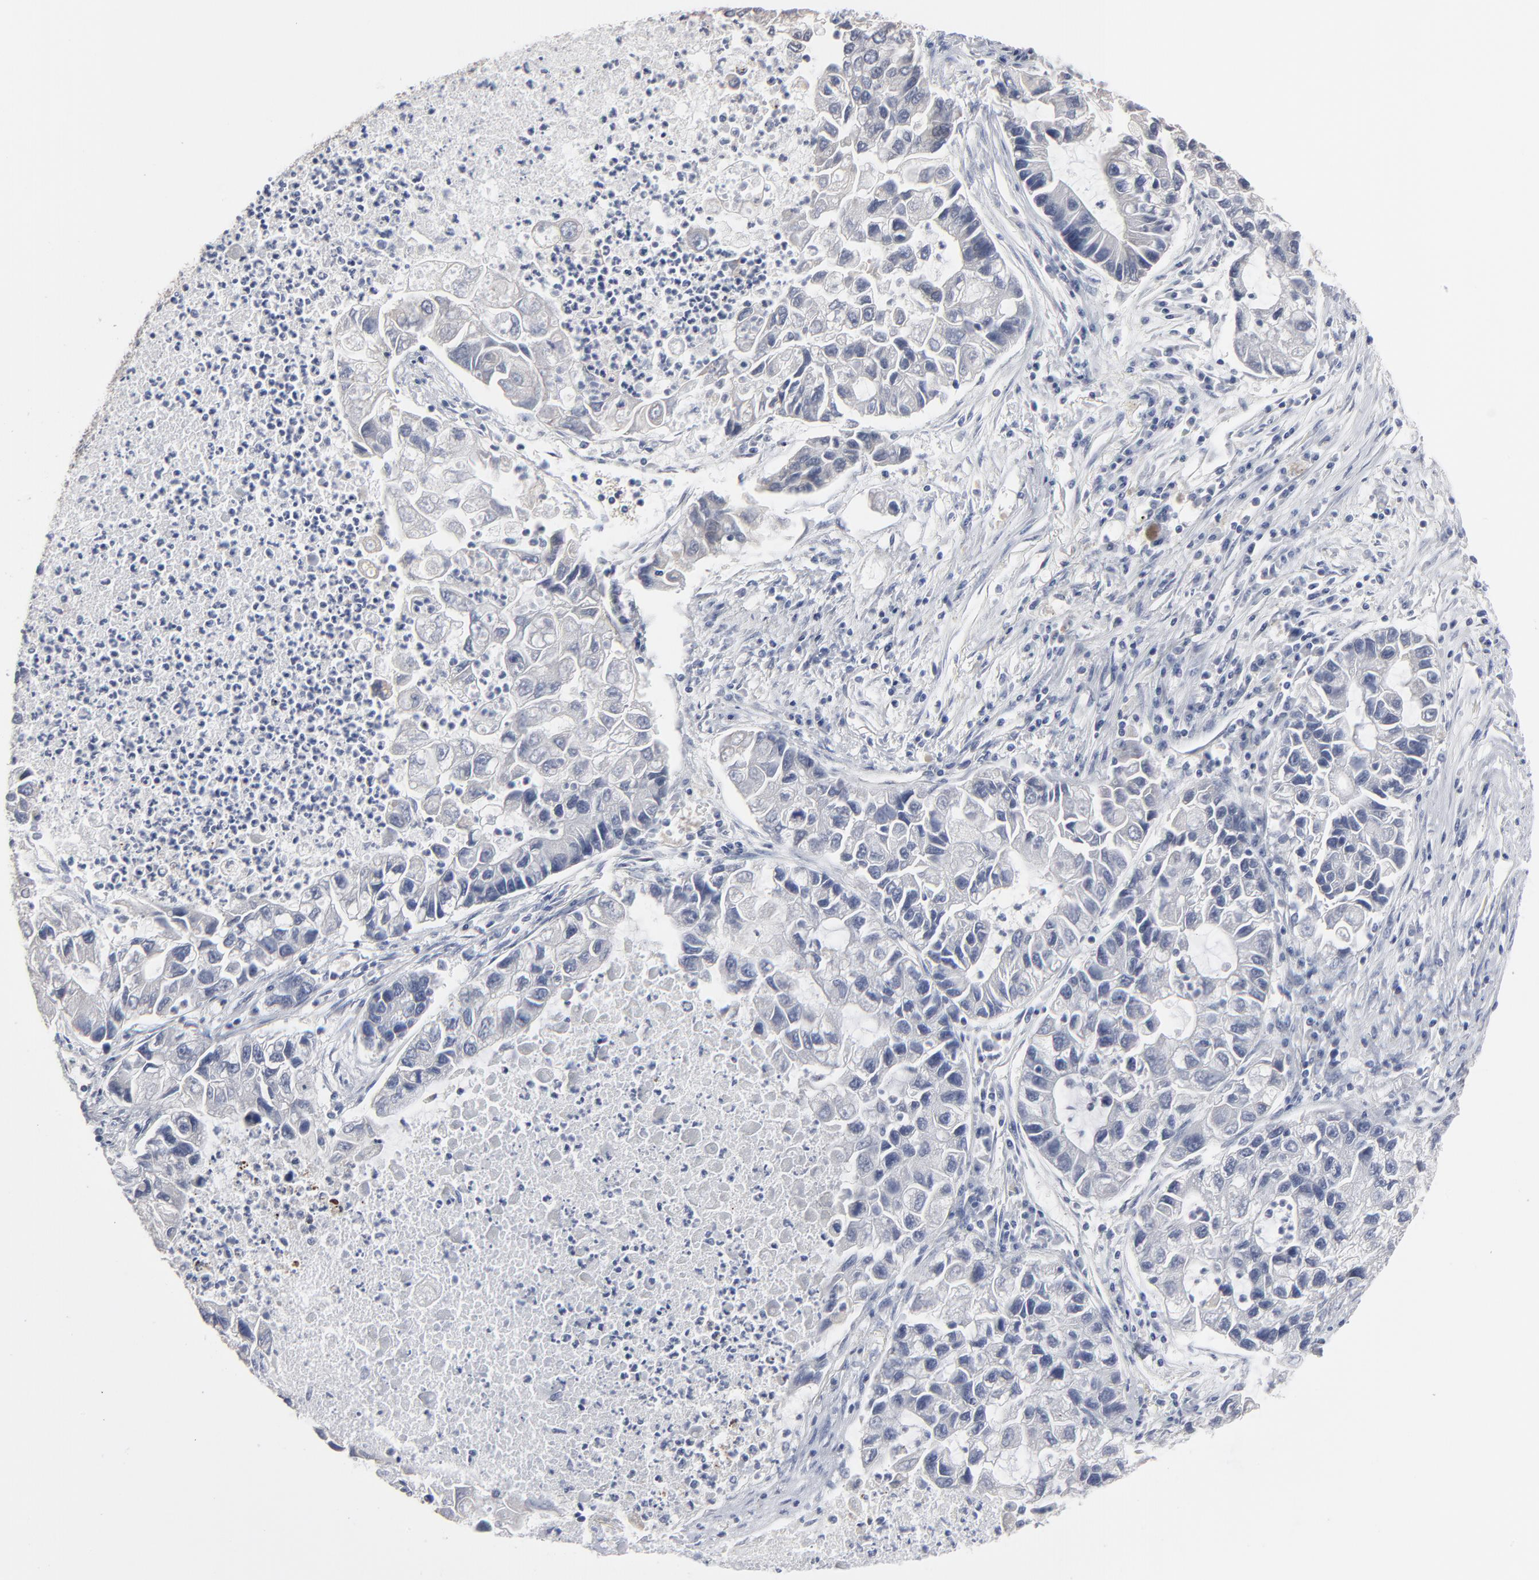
{"staining": {"intensity": "negative", "quantity": "none", "location": "none"}, "tissue": "lung cancer", "cell_type": "Tumor cells", "image_type": "cancer", "snomed": [{"axis": "morphology", "description": "Adenocarcinoma, NOS"}, {"axis": "topography", "description": "Lung"}], "caption": "The immunohistochemistry (IHC) histopathology image has no significant staining in tumor cells of lung cancer (adenocarcinoma) tissue.", "gene": "SYNE2", "patient": {"sex": "female", "age": 51}}